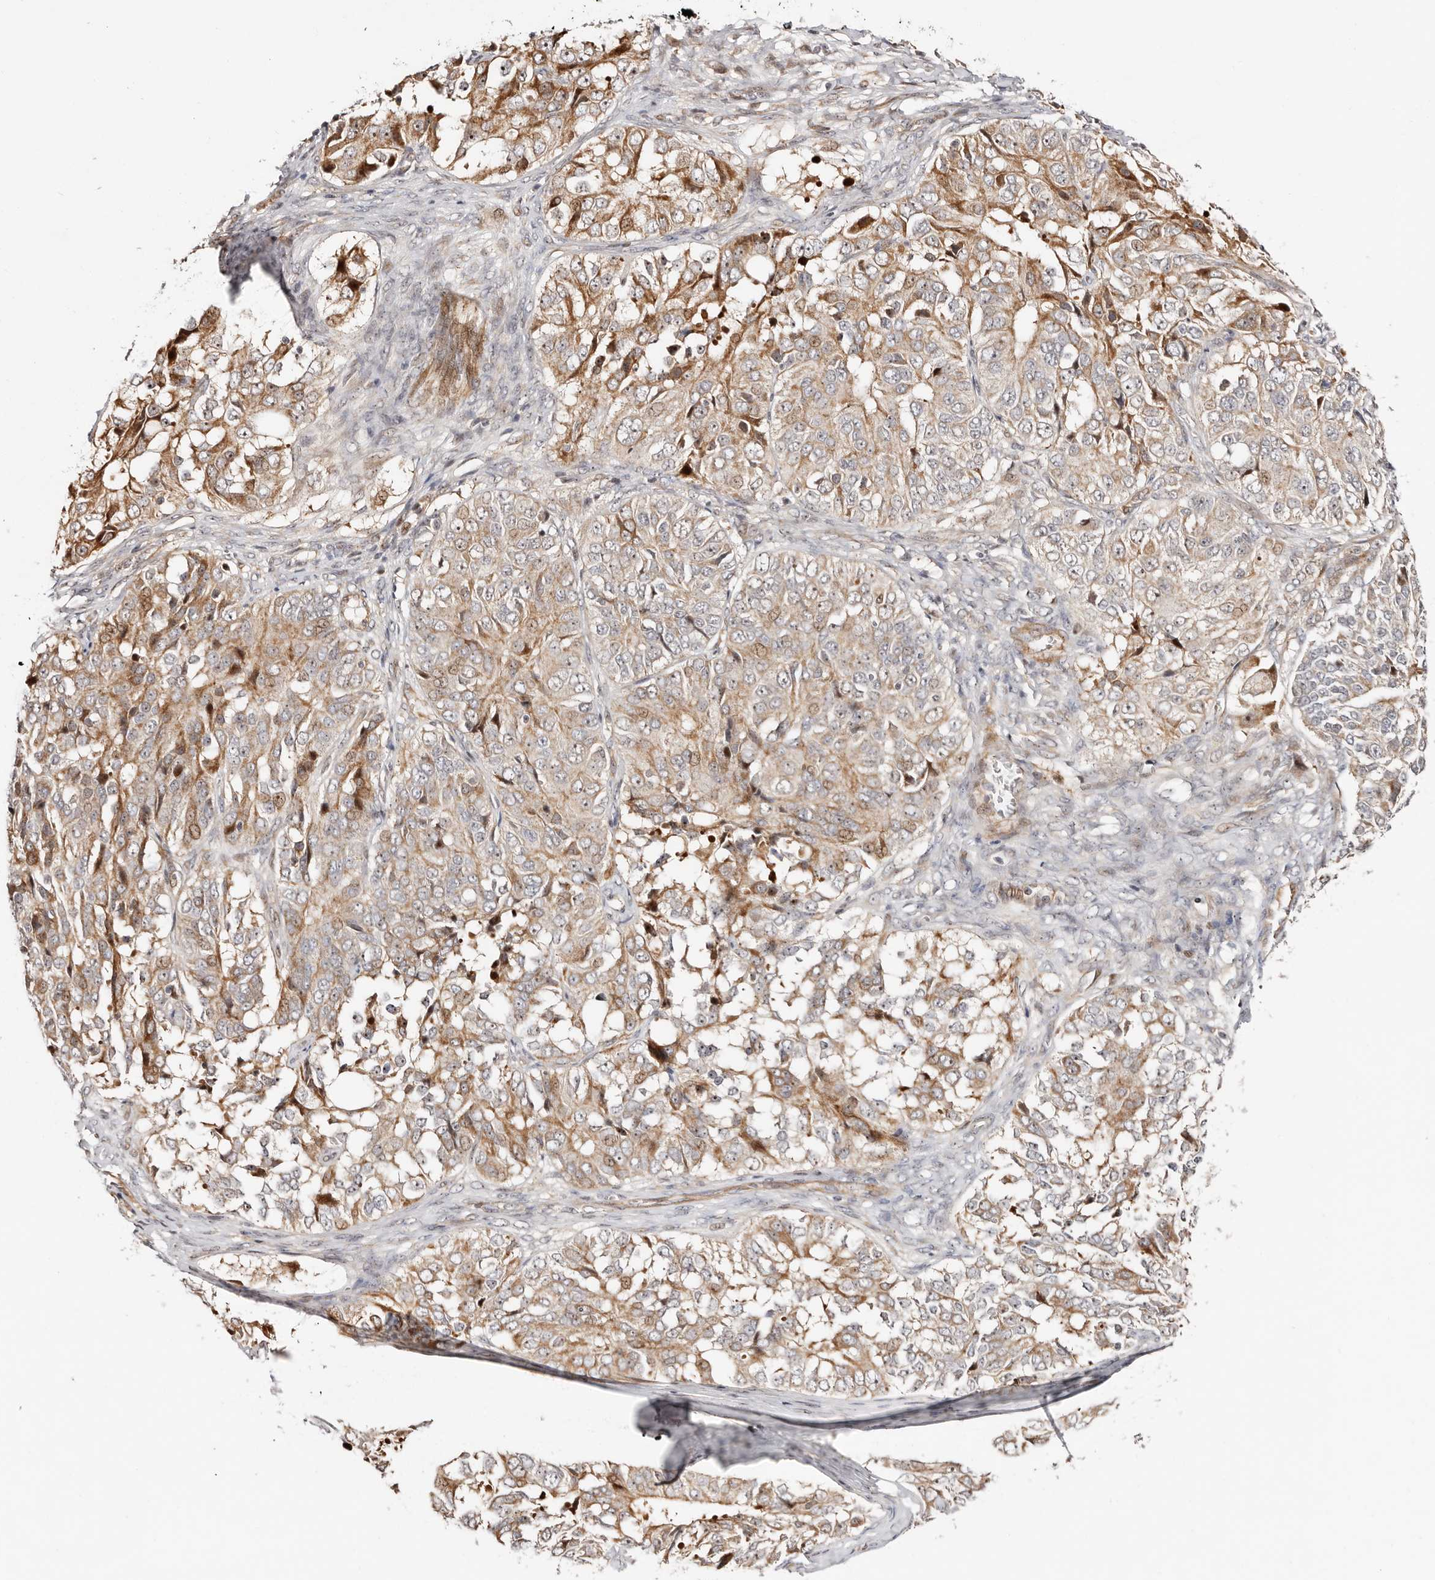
{"staining": {"intensity": "moderate", "quantity": "25%-75%", "location": "cytoplasmic/membranous,nuclear"}, "tissue": "ovarian cancer", "cell_type": "Tumor cells", "image_type": "cancer", "snomed": [{"axis": "morphology", "description": "Carcinoma, endometroid"}, {"axis": "topography", "description": "Ovary"}], "caption": "Immunohistochemistry photomicrograph of neoplastic tissue: human endometroid carcinoma (ovarian) stained using immunohistochemistry demonstrates medium levels of moderate protein expression localized specifically in the cytoplasmic/membranous and nuclear of tumor cells, appearing as a cytoplasmic/membranous and nuclear brown color.", "gene": "ODF2L", "patient": {"sex": "female", "age": 51}}